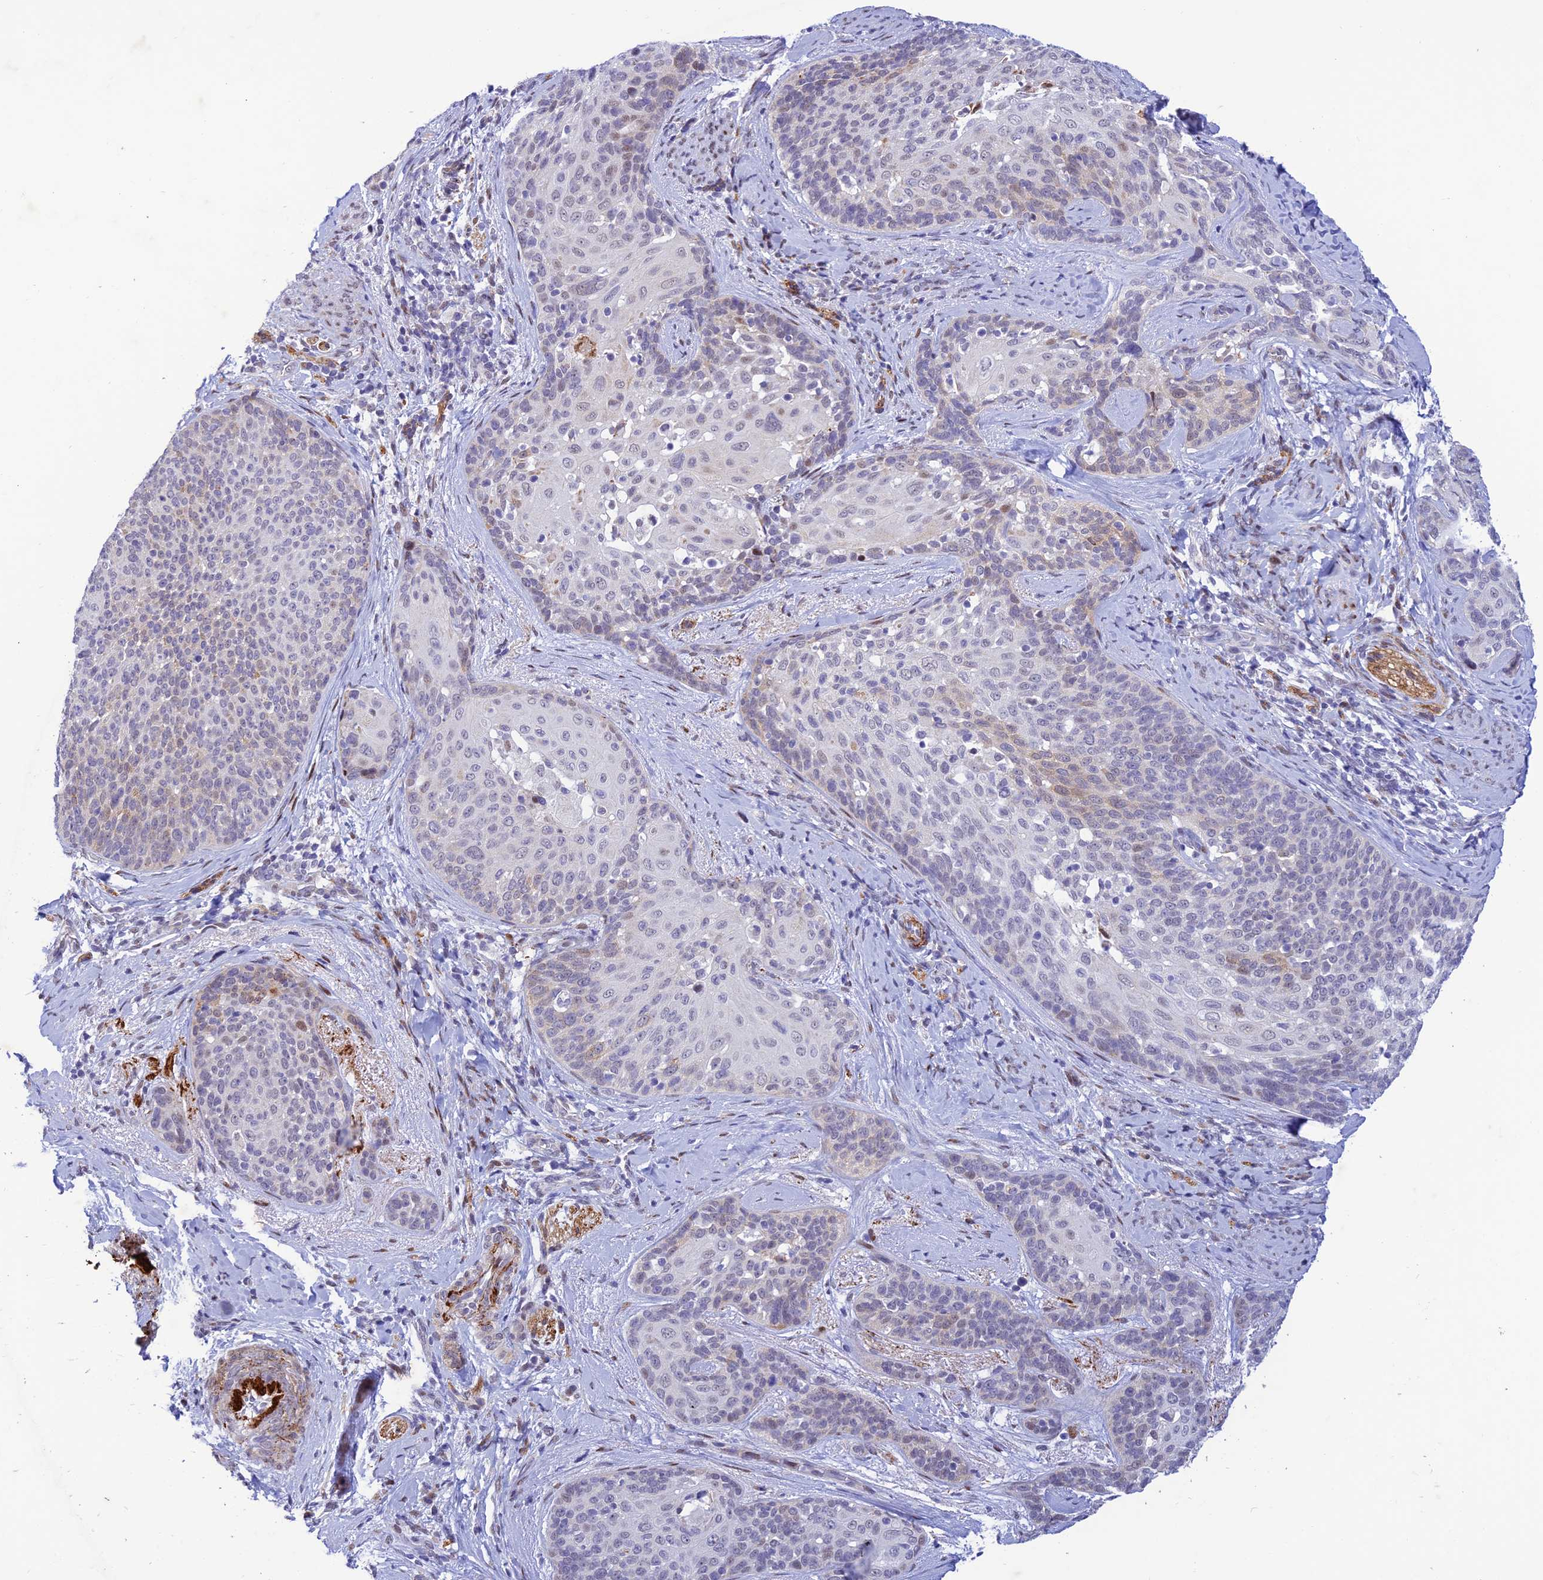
{"staining": {"intensity": "weak", "quantity": "<25%", "location": "cytoplasmic/membranous"}, "tissue": "cervical cancer", "cell_type": "Tumor cells", "image_type": "cancer", "snomed": [{"axis": "morphology", "description": "Squamous cell carcinoma, NOS"}, {"axis": "topography", "description": "Cervix"}], "caption": "Immunohistochemistry histopathology image of neoplastic tissue: human squamous cell carcinoma (cervical) stained with DAB displays no significant protein expression in tumor cells.", "gene": "WDR55", "patient": {"sex": "female", "age": 50}}